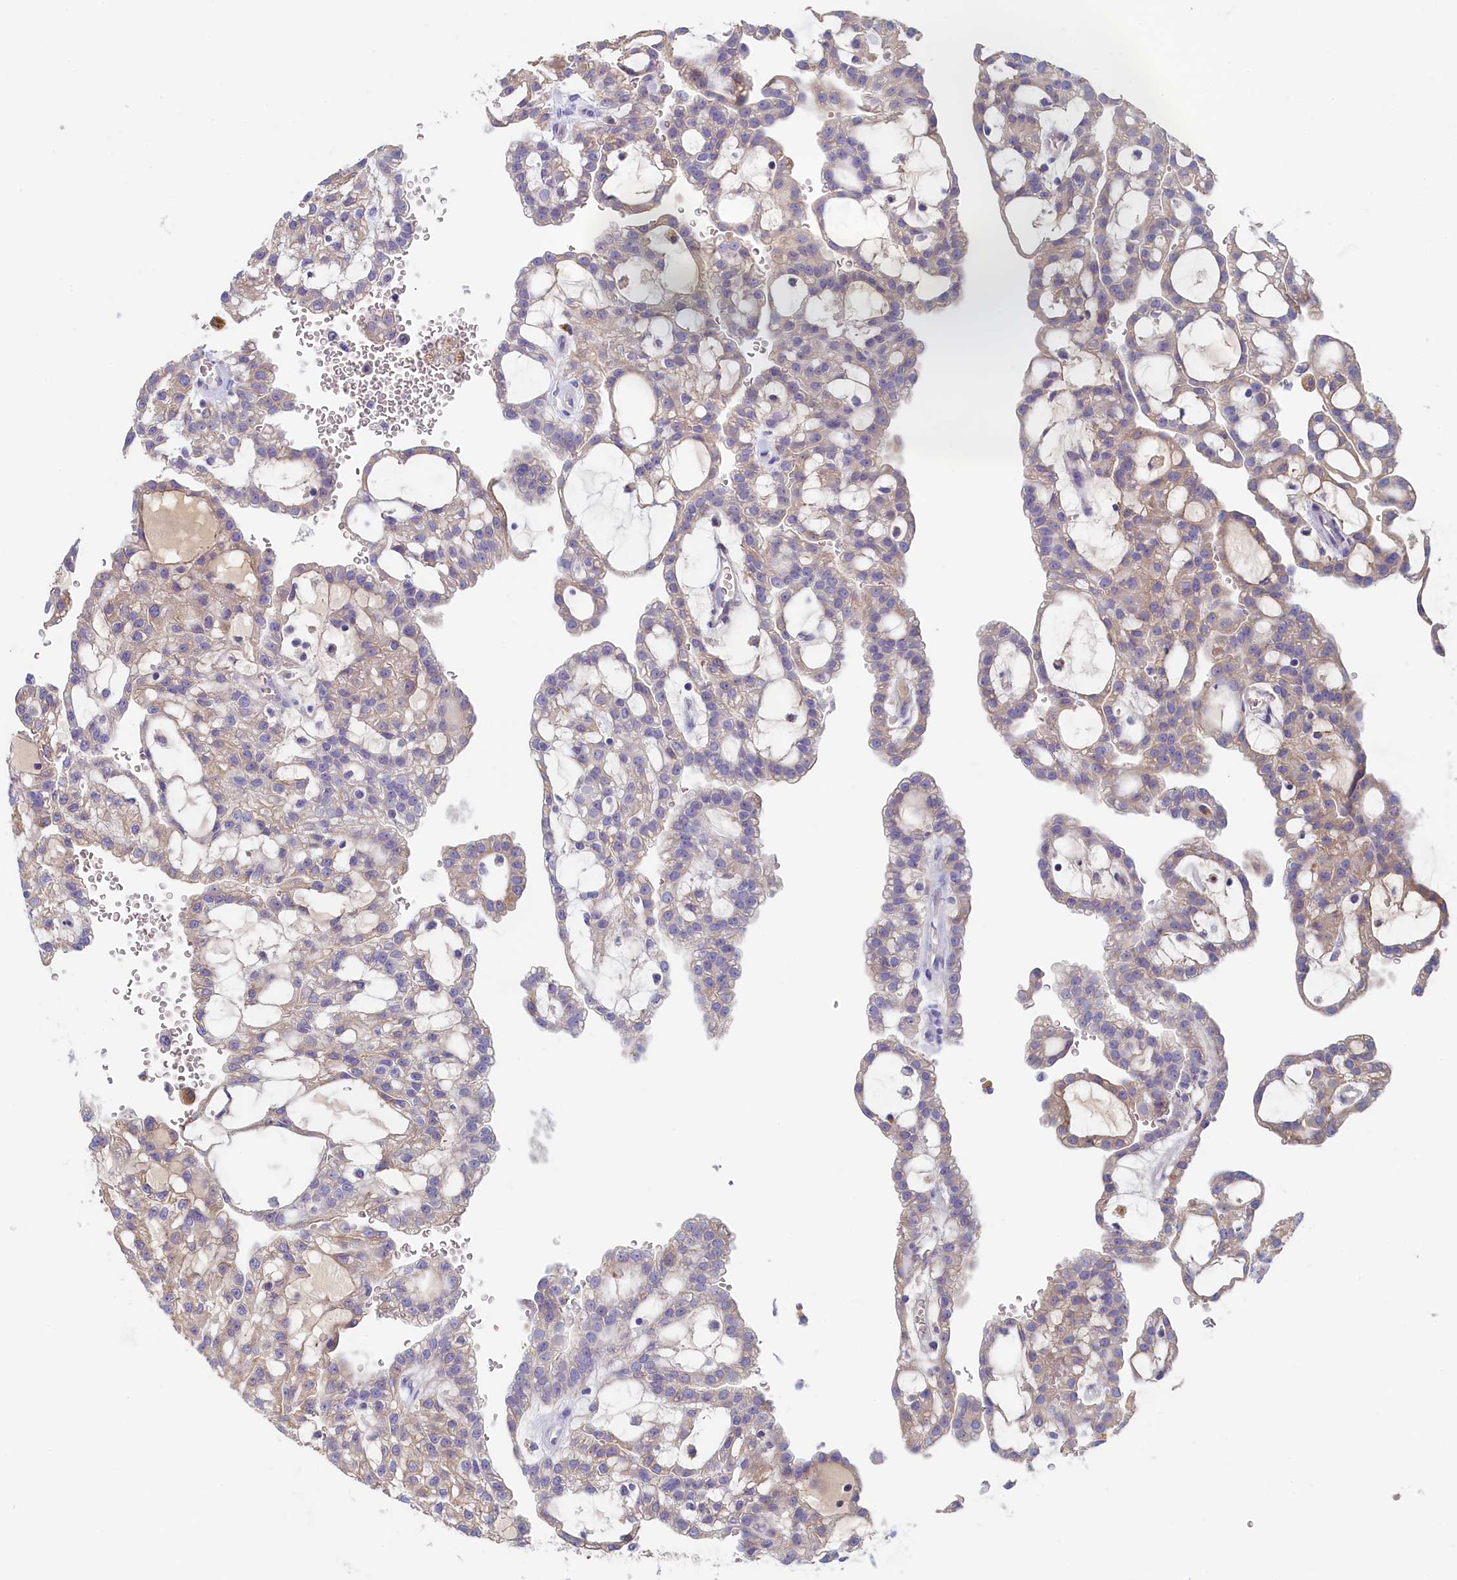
{"staining": {"intensity": "weak", "quantity": "25%-75%", "location": "cytoplasmic/membranous"}, "tissue": "renal cancer", "cell_type": "Tumor cells", "image_type": "cancer", "snomed": [{"axis": "morphology", "description": "Adenocarcinoma, NOS"}, {"axis": "topography", "description": "Kidney"}], "caption": "Human renal cancer (adenocarcinoma) stained with a brown dye exhibits weak cytoplasmic/membranous positive expression in about 25%-75% of tumor cells.", "gene": "GUCA1C", "patient": {"sex": "male", "age": 63}}